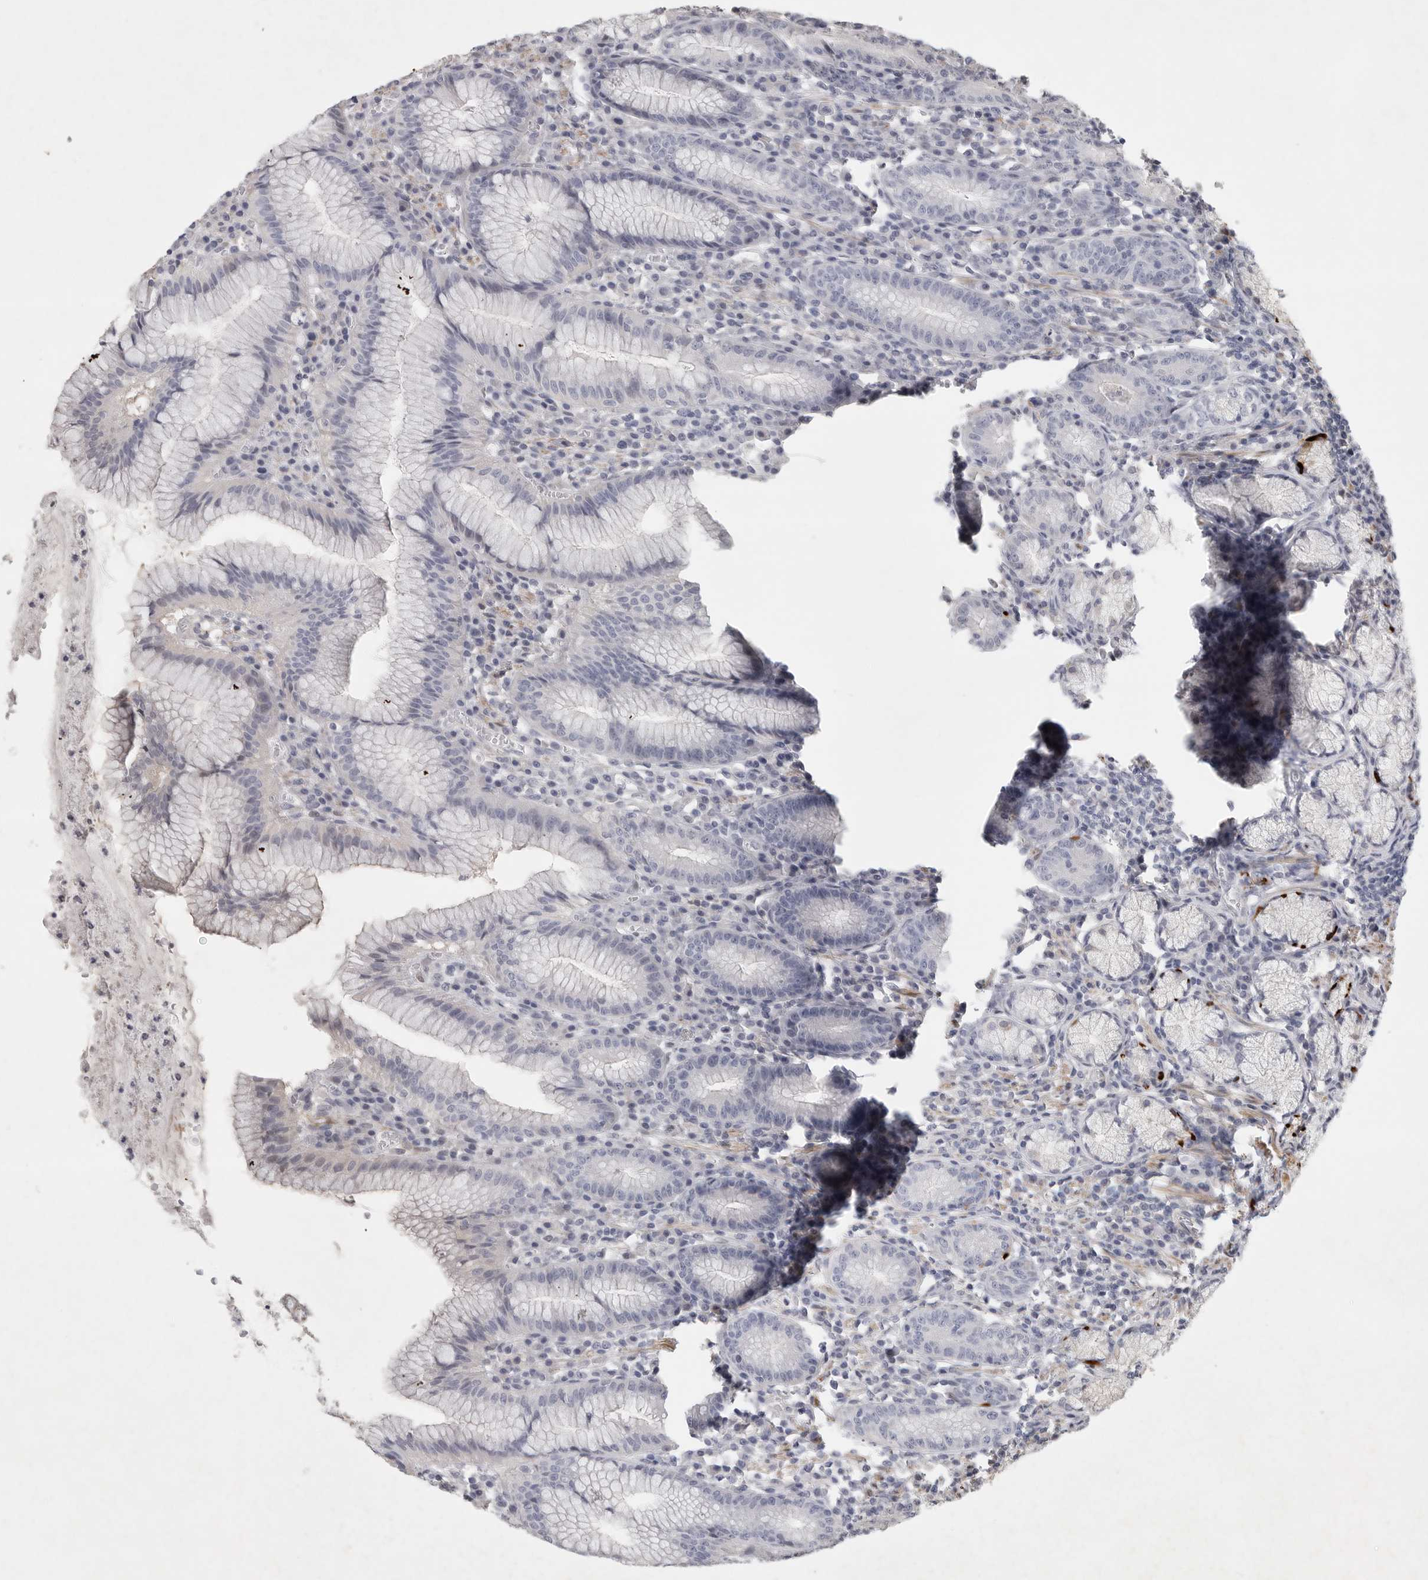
{"staining": {"intensity": "negative", "quantity": "none", "location": "none"}, "tissue": "stomach", "cell_type": "Glandular cells", "image_type": "normal", "snomed": [{"axis": "morphology", "description": "Normal tissue, NOS"}, {"axis": "topography", "description": "Stomach"}], "caption": "Immunohistochemistry (IHC) photomicrograph of normal stomach stained for a protein (brown), which shows no expression in glandular cells. (Stains: DAB immunohistochemistry with hematoxylin counter stain, Microscopy: brightfield microscopy at high magnification).", "gene": "TNR", "patient": {"sex": "male", "age": 55}}